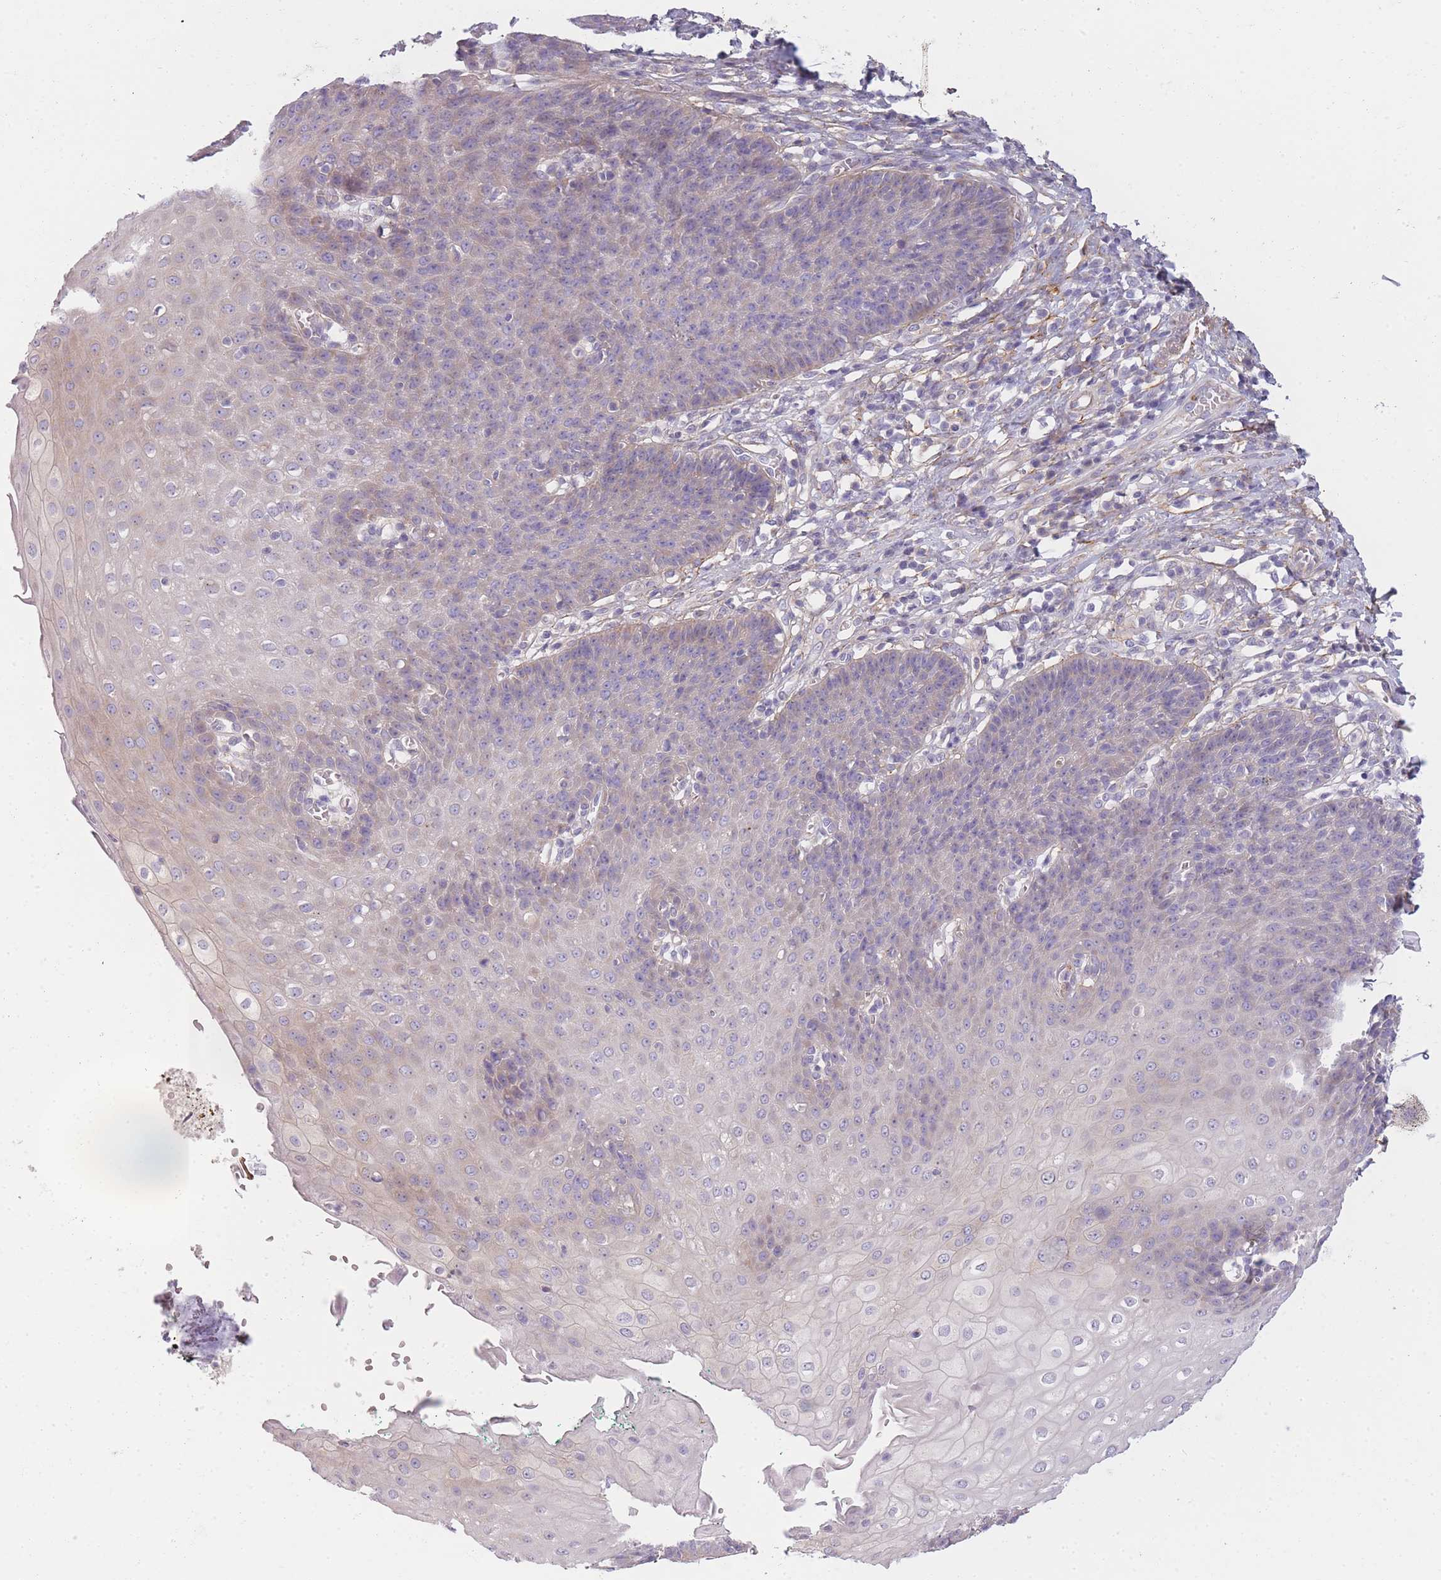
{"staining": {"intensity": "negative", "quantity": "none", "location": "none"}, "tissue": "esophagus", "cell_type": "Squamous epithelial cells", "image_type": "normal", "snomed": [{"axis": "morphology", "description": "Normal tissue, NOS"}, {"axis": "topography", "description": "Esophagus"}], "caption": "Immunohistochemistry histopathology image of normal esophagus stained for a protein (brown), which demonstrates no staining in squamous epithelial cells. Nuclei are stained in blue.", "gene": "AP3M1", "patient": {"sex": "male", "age": 71}}